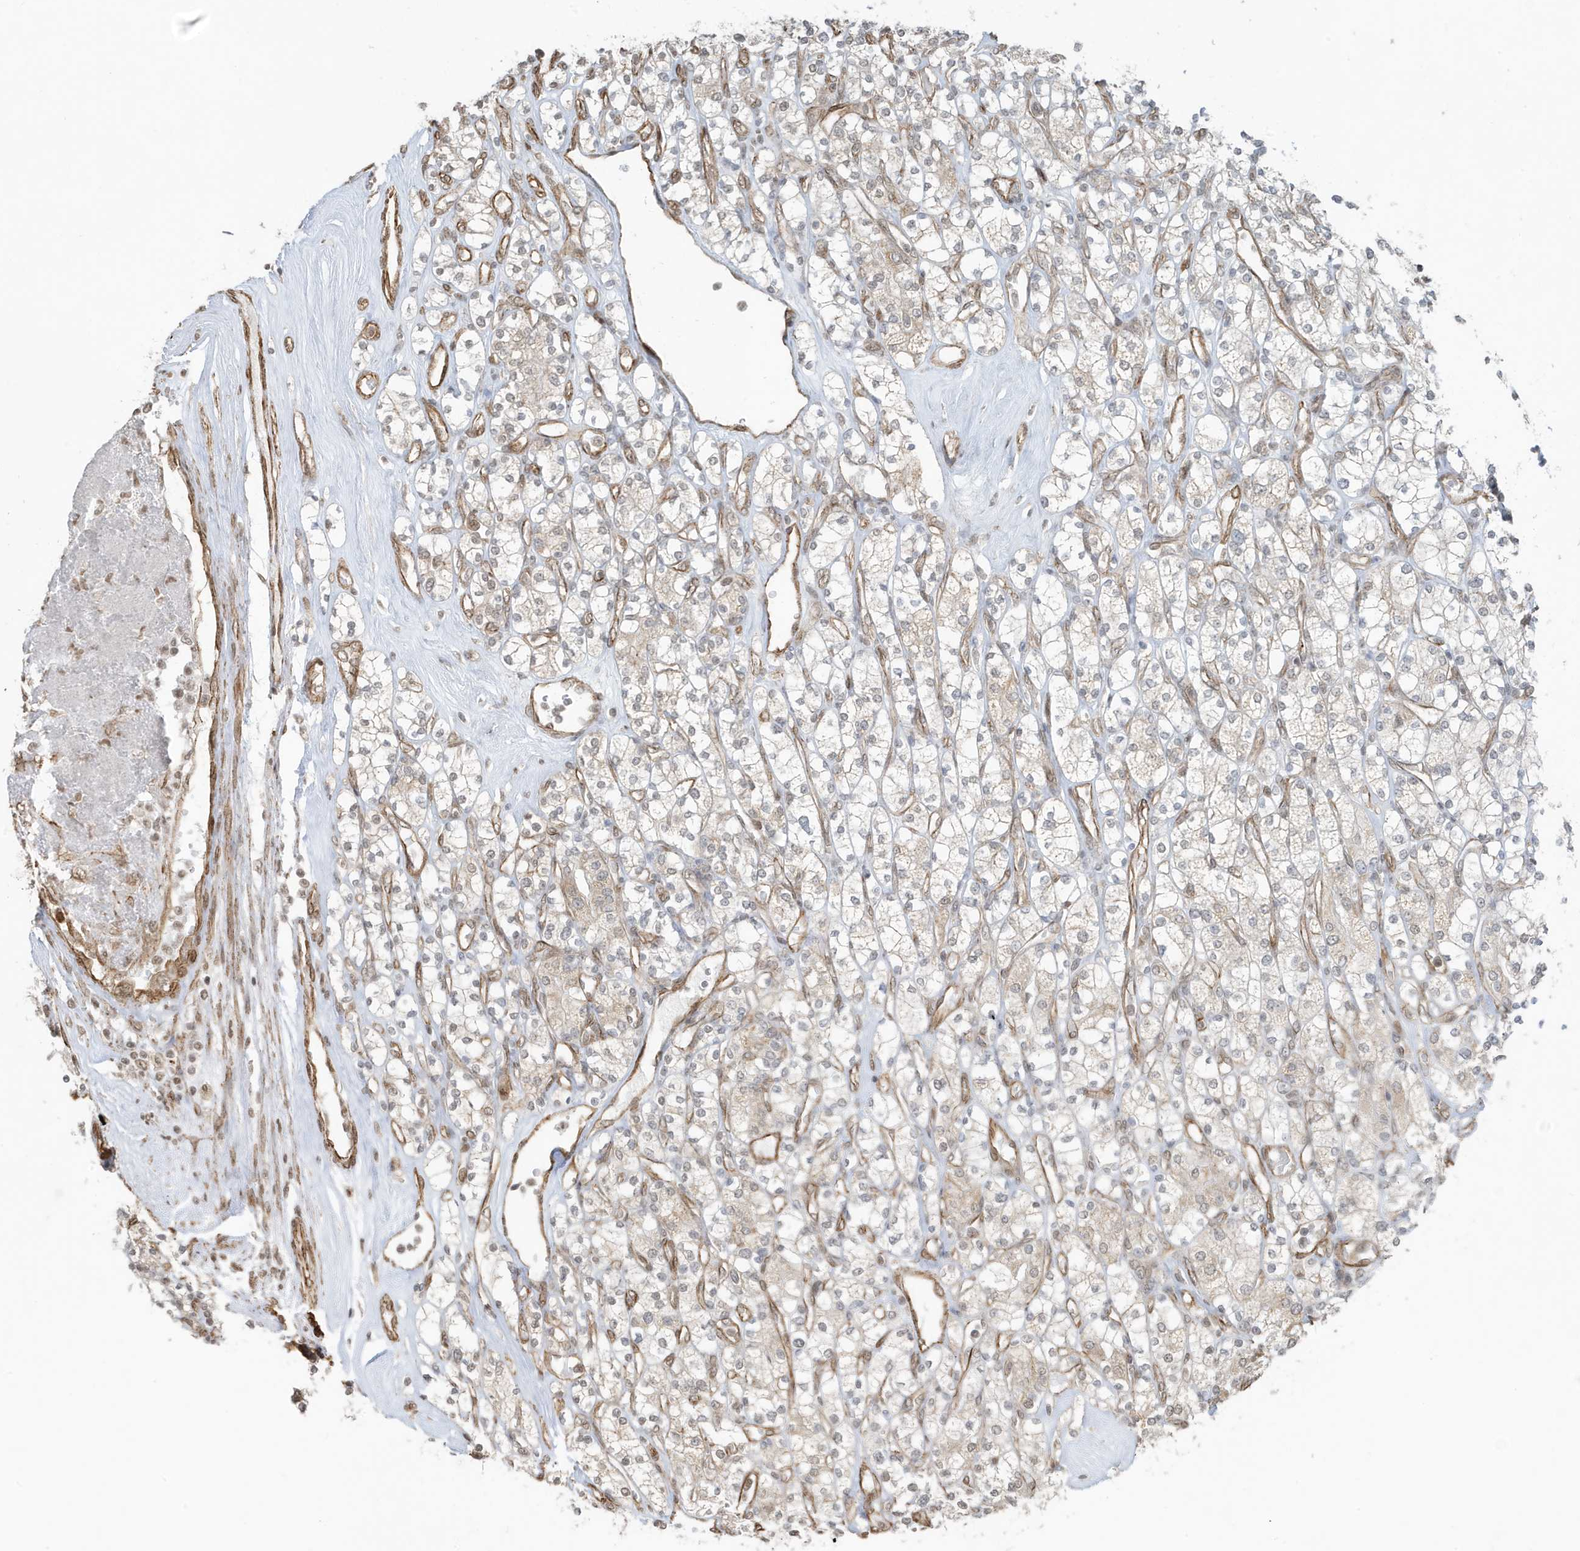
{"staining": {"intensity": "negative", "quantity": "none", "location": "none"}, "tissue": "renal cancer", "cell_type": "Tumor cells", "image_type": "cancer", "snomed": [{"axis": "morphology", "description": "Adenocarcinoma, NOS"}, {"axis": "topography", "description": "Kidney"}], "caption": "A histopathology image of human renal adenocarcinoma is negative for staining in tumor cells. (DAB (3,3'-diaminobenzidine) IHC with hematoxylin counter stain).", "gene": "CHCHD4", "patient": {"sex": "male", "age": 77}}